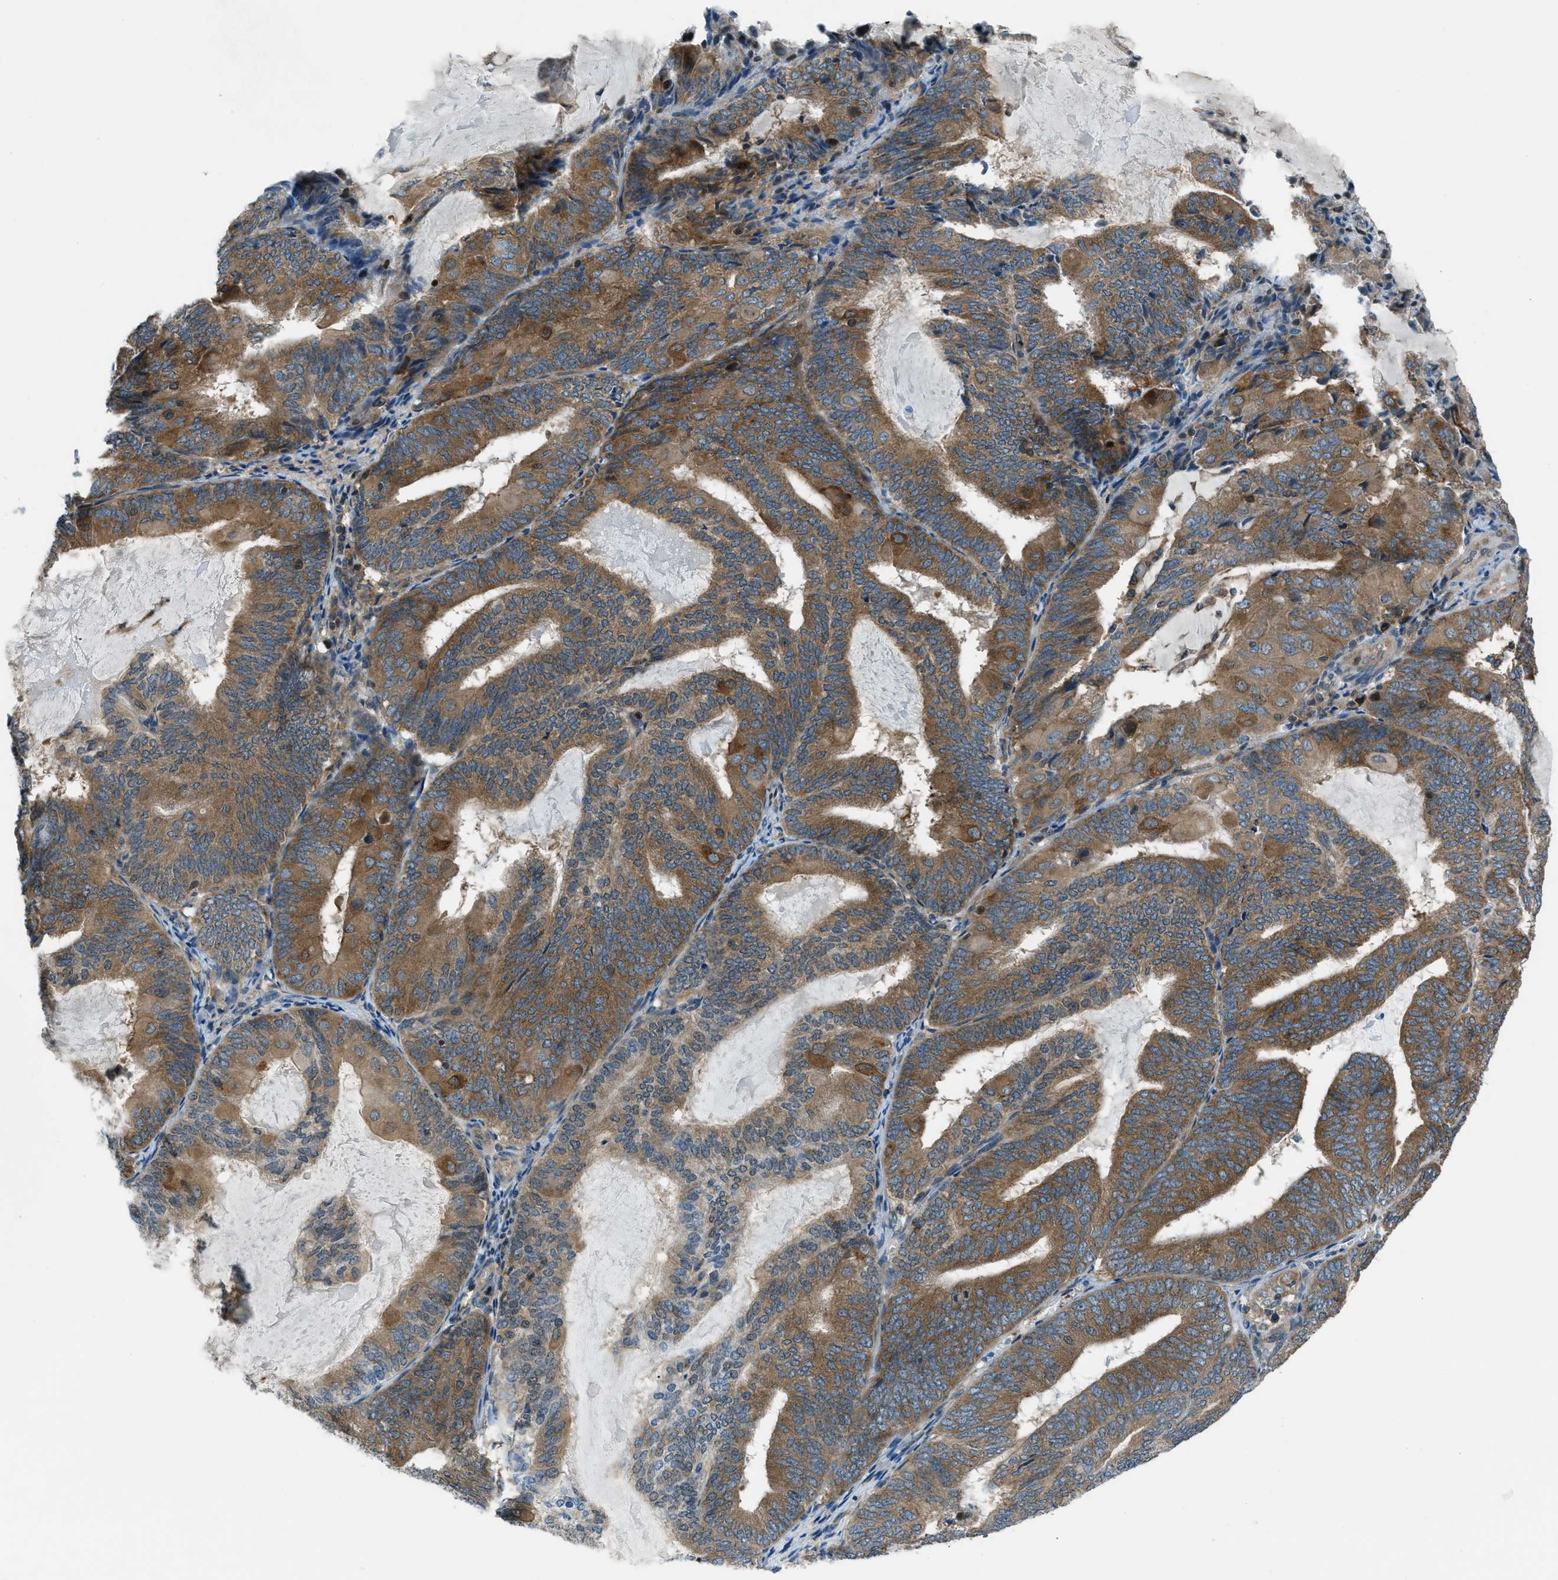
{"staining": {"intensity": "moderate", "quantity": ">75%", "location": "cytoplasmic/membranous"}, "tissue": "endometrial cancer", "cell_type": "Tumor cells", "image_type": "cancer", "snomed": [{"axis": "morphology", "description": "Adenocarcinoma, NOS"}, {"axis": "topography", "description": "Endometrium"}], "caption": "Endometrial adenocarcinoma tissue displays moderate cytoplasmic/membranous staining in about >75% of tumor cells The protein of interest is shown in brown color, while the nuclei are stained blue.", "gene": "ARFGAP2", "patient": {"sex": "female", "age": 81}}